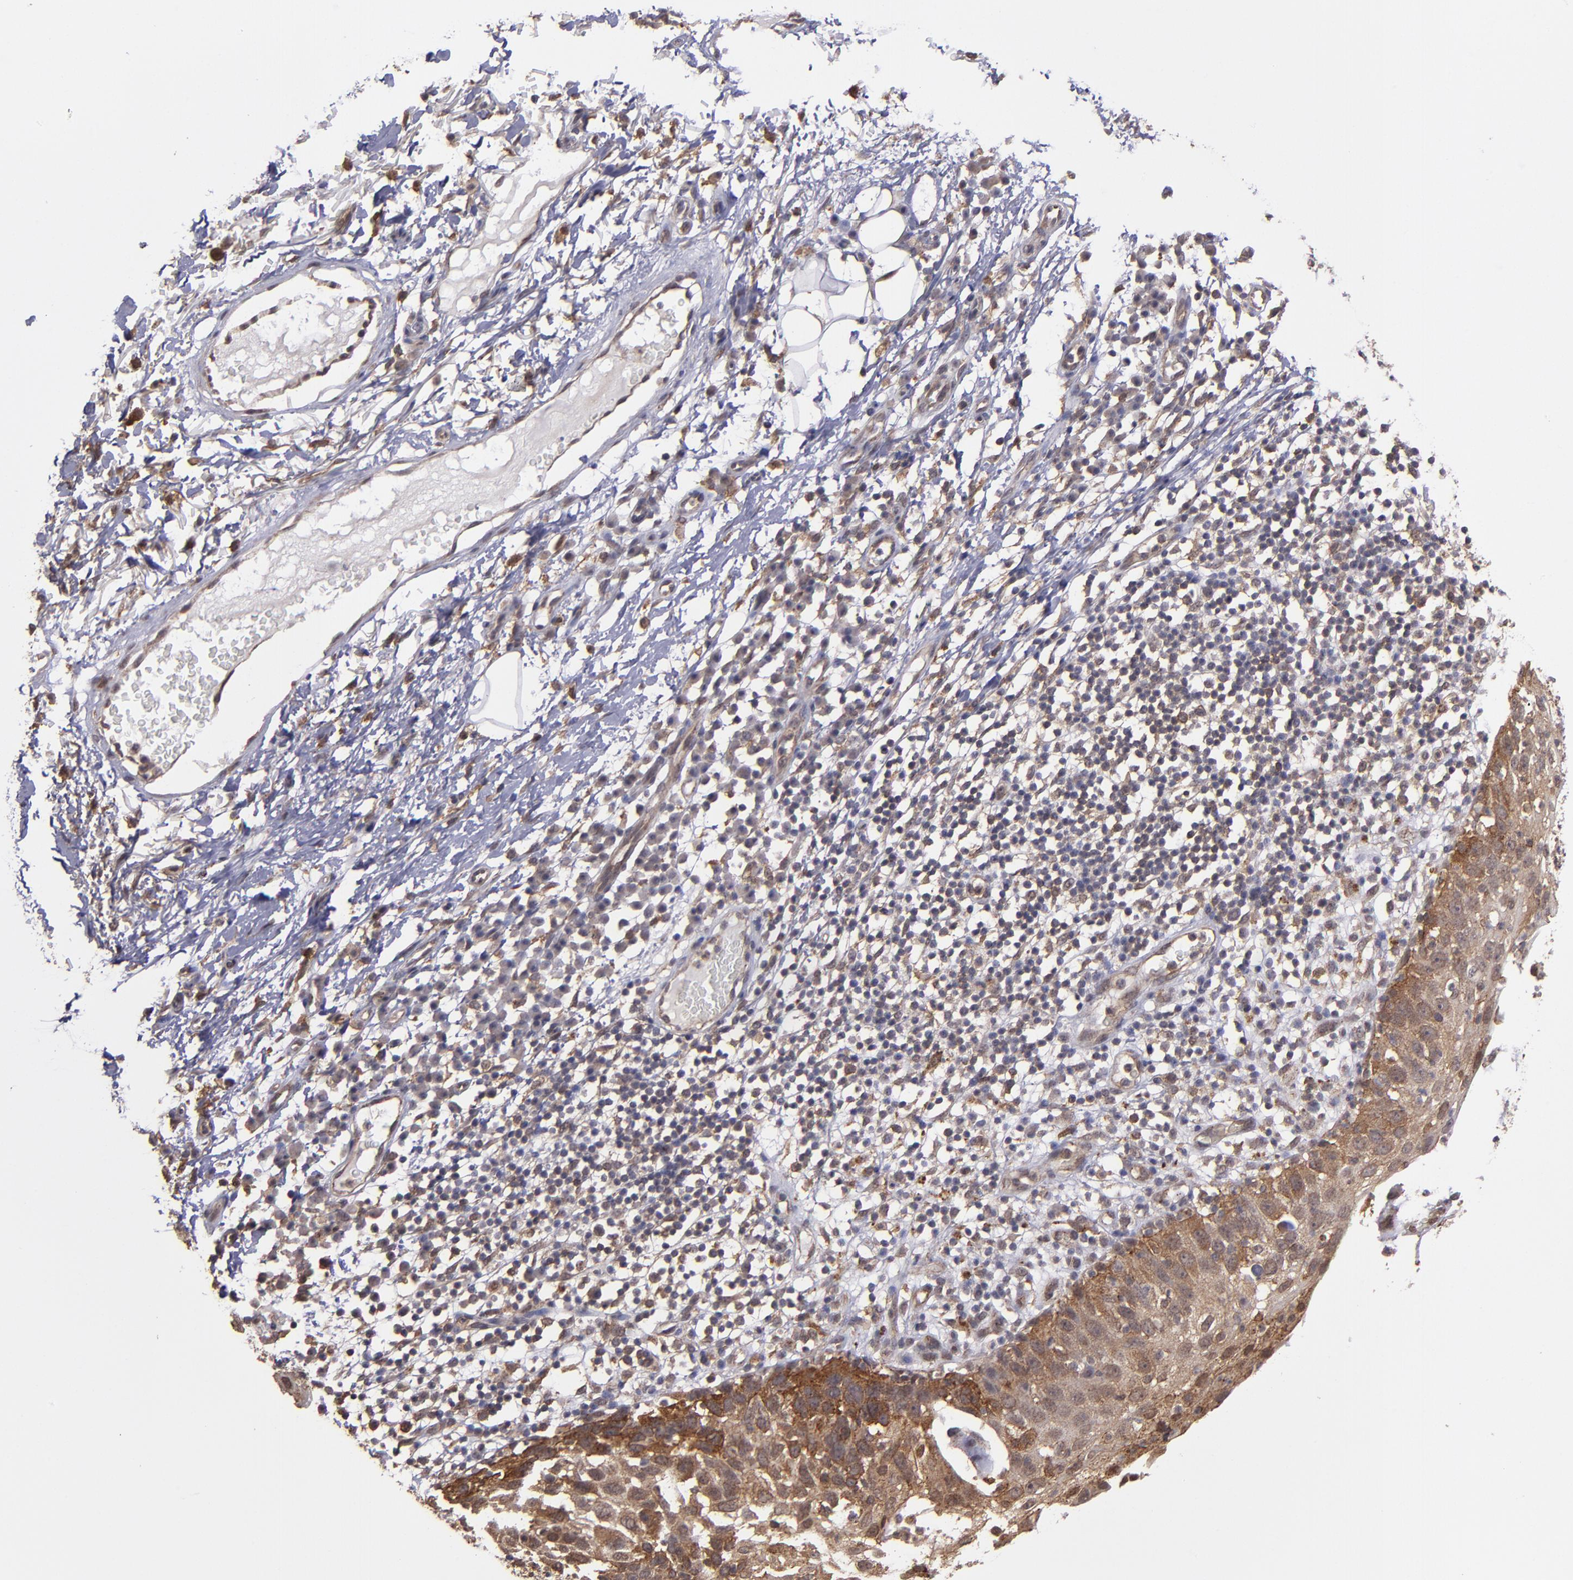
{"staining": {"intensity": "moderate", "quantity": ">75%", "location": "cytoplasmic/membranous,nuclear"}, "tissue": "skin cancer", "cell_type": "Tumor cells", "image_type": "cancer", "snomed": [{"axis": "morphology", "description": "Squamous cell carcinoma, NOS"}, {"axis": "topography", "description": "Skin"}], "caption": "A brown stain labels moderate cytoplasmic/membranous and nuclear expression of a protein in skin squamous cell carcinoma tumor cells.", "gene": "SIPA1L1", "patient": {"sex": "male", "age": 87}}